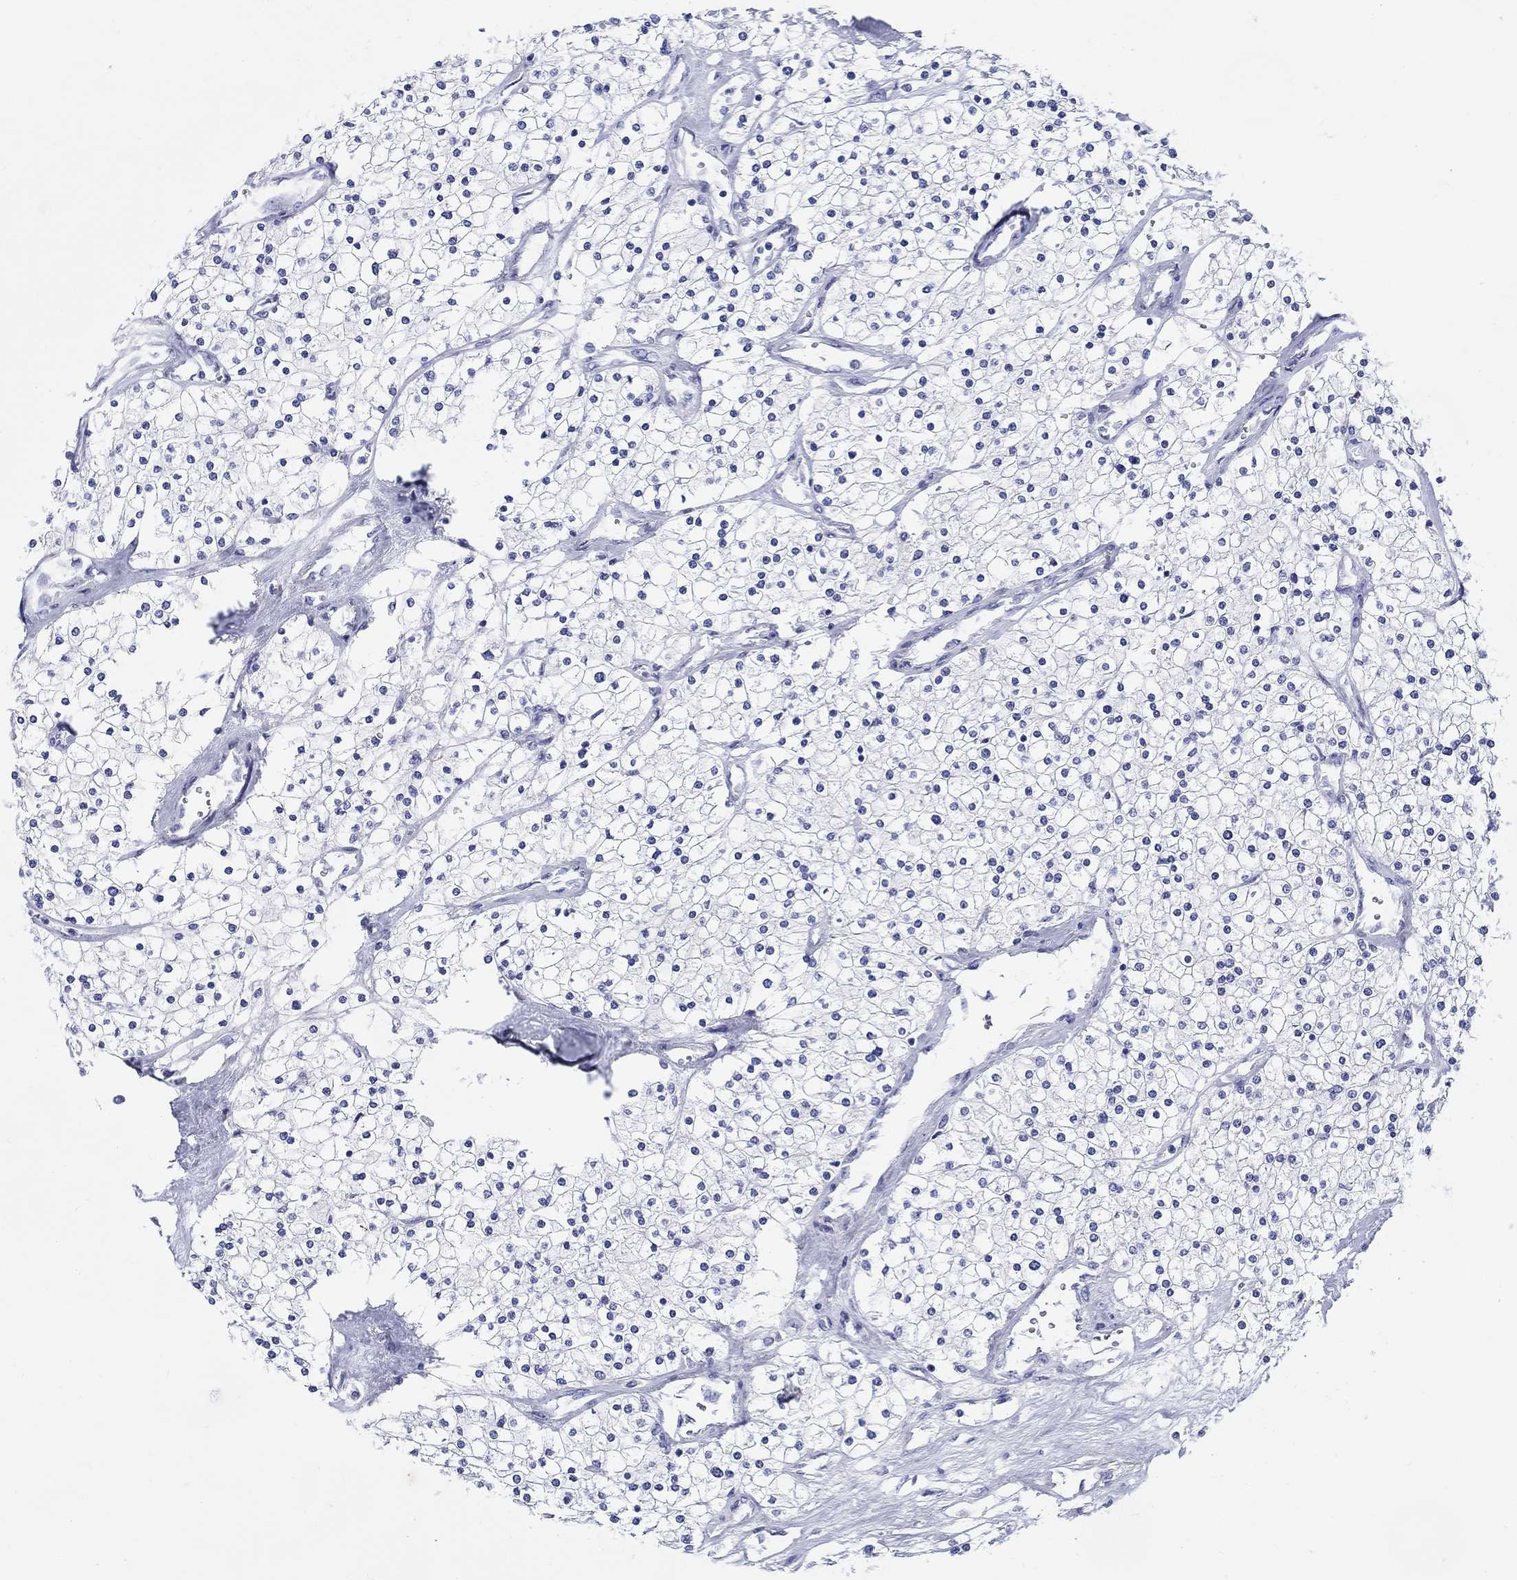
{"staining": {"intensity": "negative", "quantity": "none", "location": "none"}, "tissue": "renal cancer", "cell_type": "Tumor cells", "image_type": "cancer", "snomed": [{"axis": "morphology", "description": "Adenocarcinoma, NOS"}, {"axis": "topography", "description": "Kidney"}], "caption": "Immunohistochemical staining of human renal cancer shows no significant staining in tumor cells. (Stains: DAB immunohistochemistry with hematoxylin counter stain, Microscopy: brightfield microscopy at high magnification).", "gene": "CRYGS", "patient": {"sex": "male", "age": 80}}